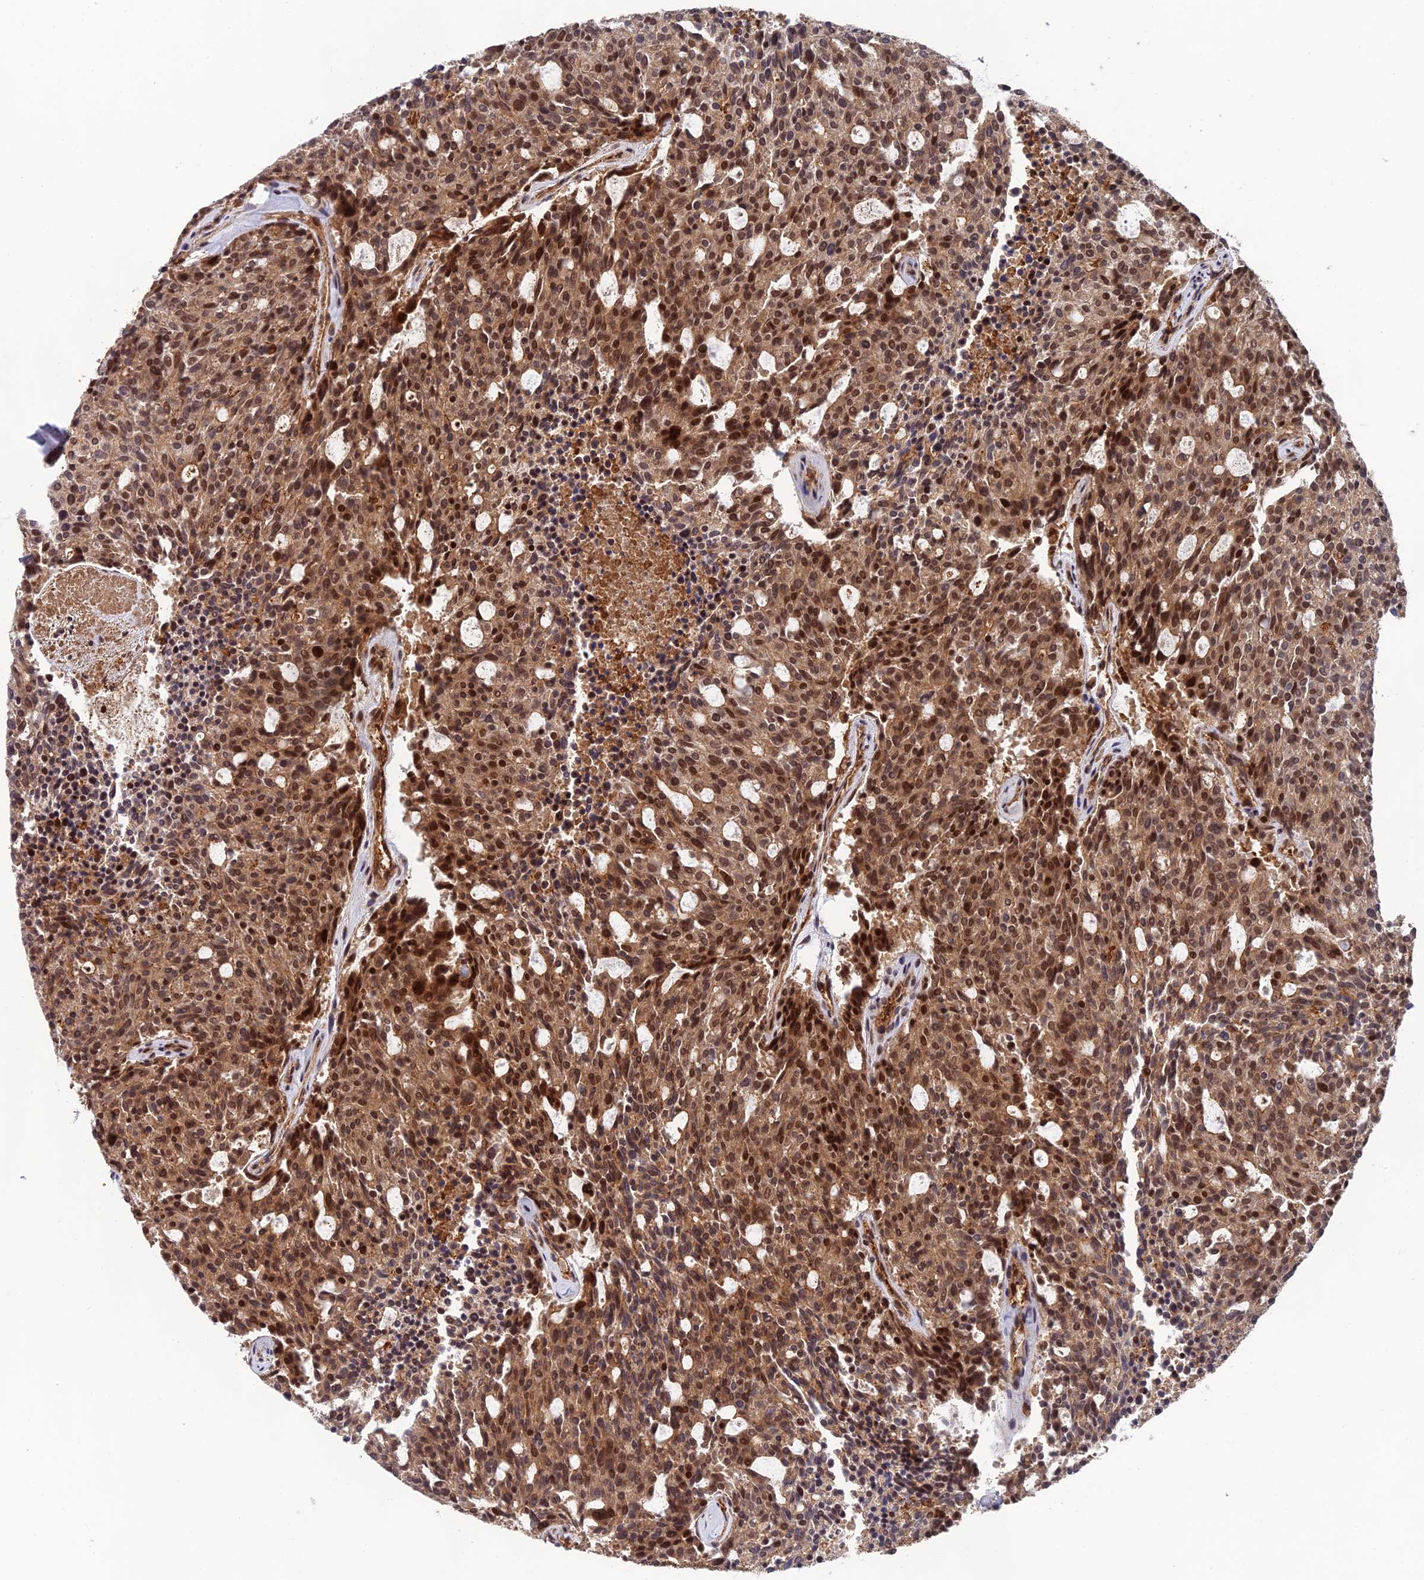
{"staining": {"intensity": "moderate", "quantity": ">75%", "location": "cytoplasmic/membranous,nuclear"}, "tissue": "carcinoid", "cell_type": "Tumor cells", "image_type": "cancer", "snomed": [{"axis": "morphology", "description": "Carcinoid, malignant, NOS"}, {"axis": "topography", "description": "Pancreas"}], "caption": "Immunohistochemical staining of carcinoid shows moderate cytoplasmic/membranous and nuclear protein expression in approximately >75% of tumor cells.", "gene": "OSBPL1A", "patient": {"sex": "female", "age": 54}}